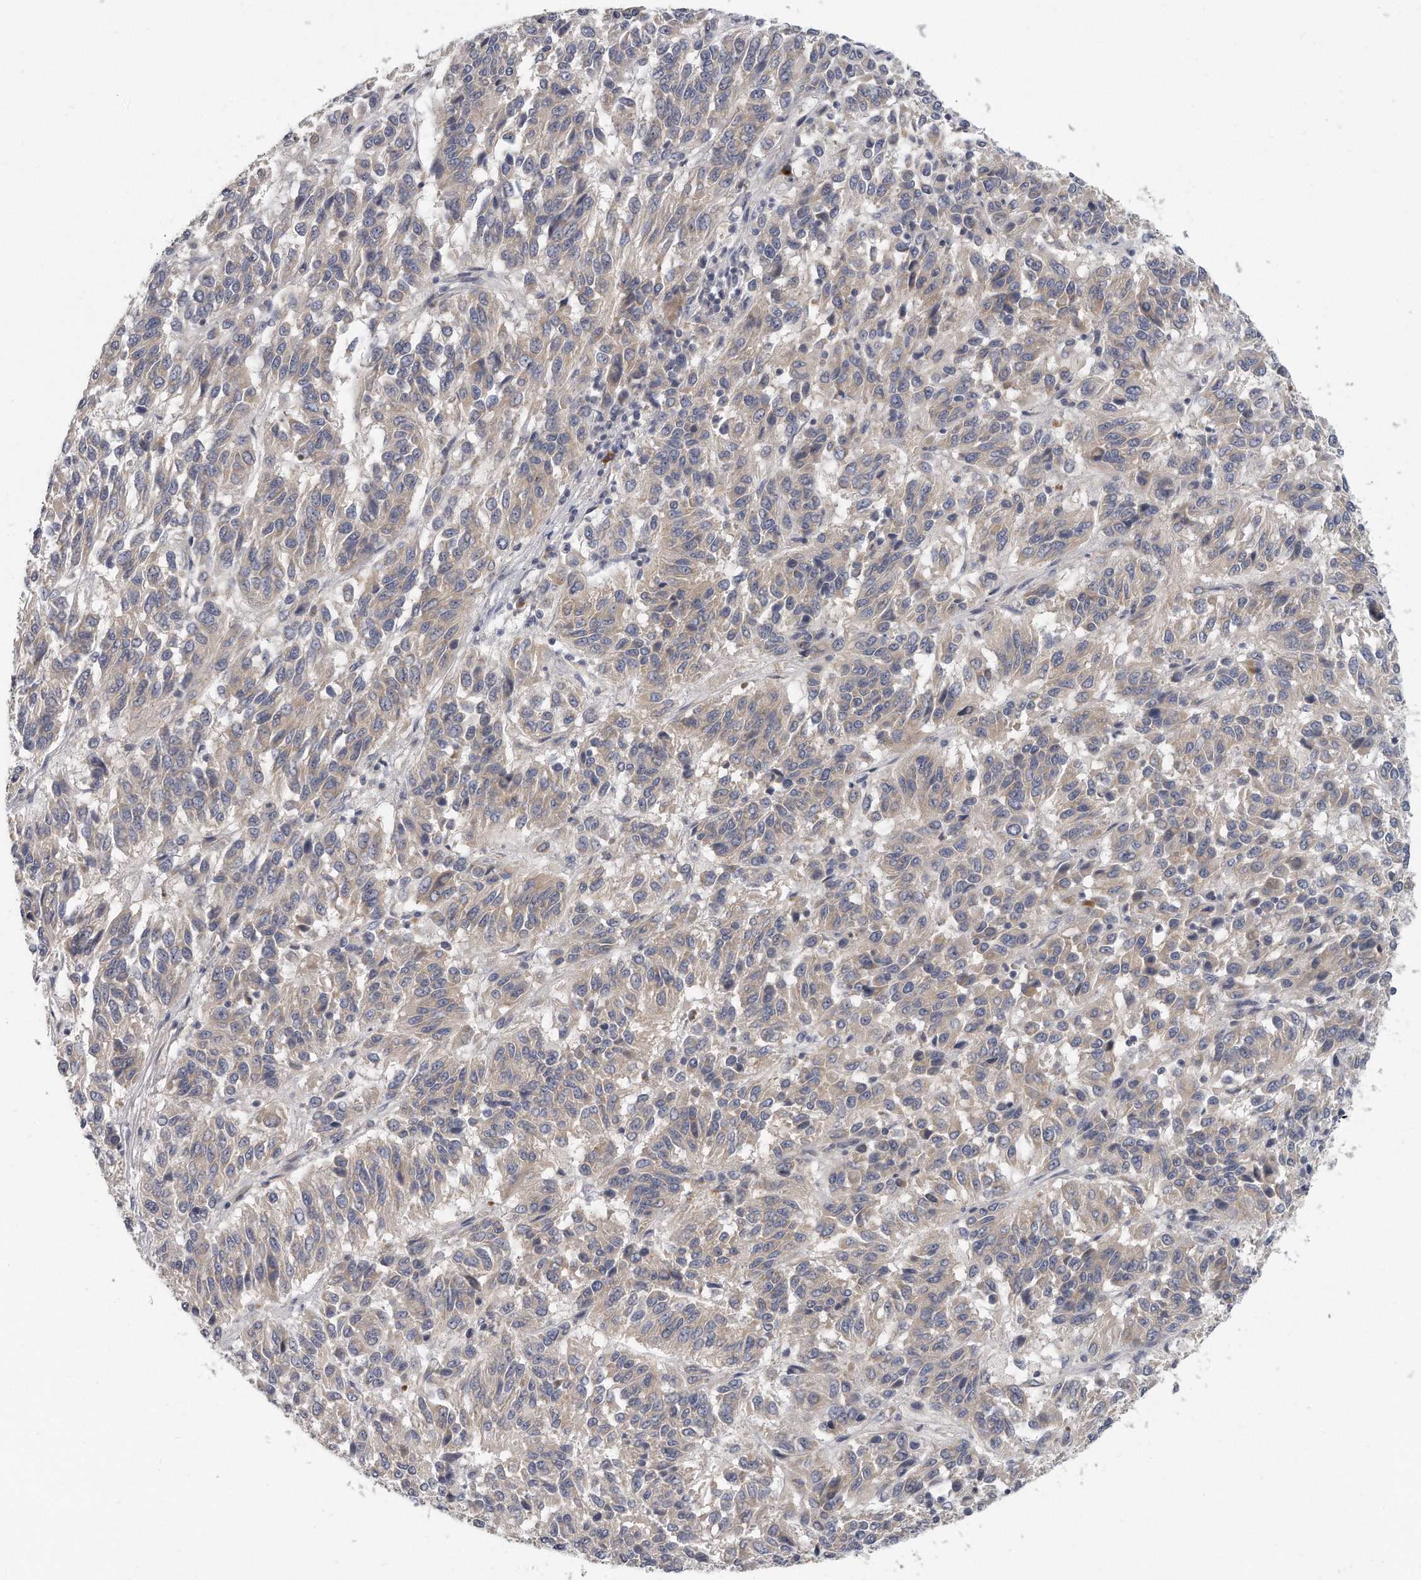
{"staining": {"intensity": "weak", "quantity": "<25%", "location": "cytoplasmic/membranous"}, "tissue": "melanoma", "cell_type": "Tumor cells", "image_type": "cancer", "snomed": [{"axis": "morphology", "description": "Malignant melanoma, Metastatic site"}, {"axis": "topography", "description": "Lung"}], "caption": "Tumor cells show no significant staining in melanoma.", "gene": "PLEKHA6", "patient": {"sex": "male", "age": 64}}